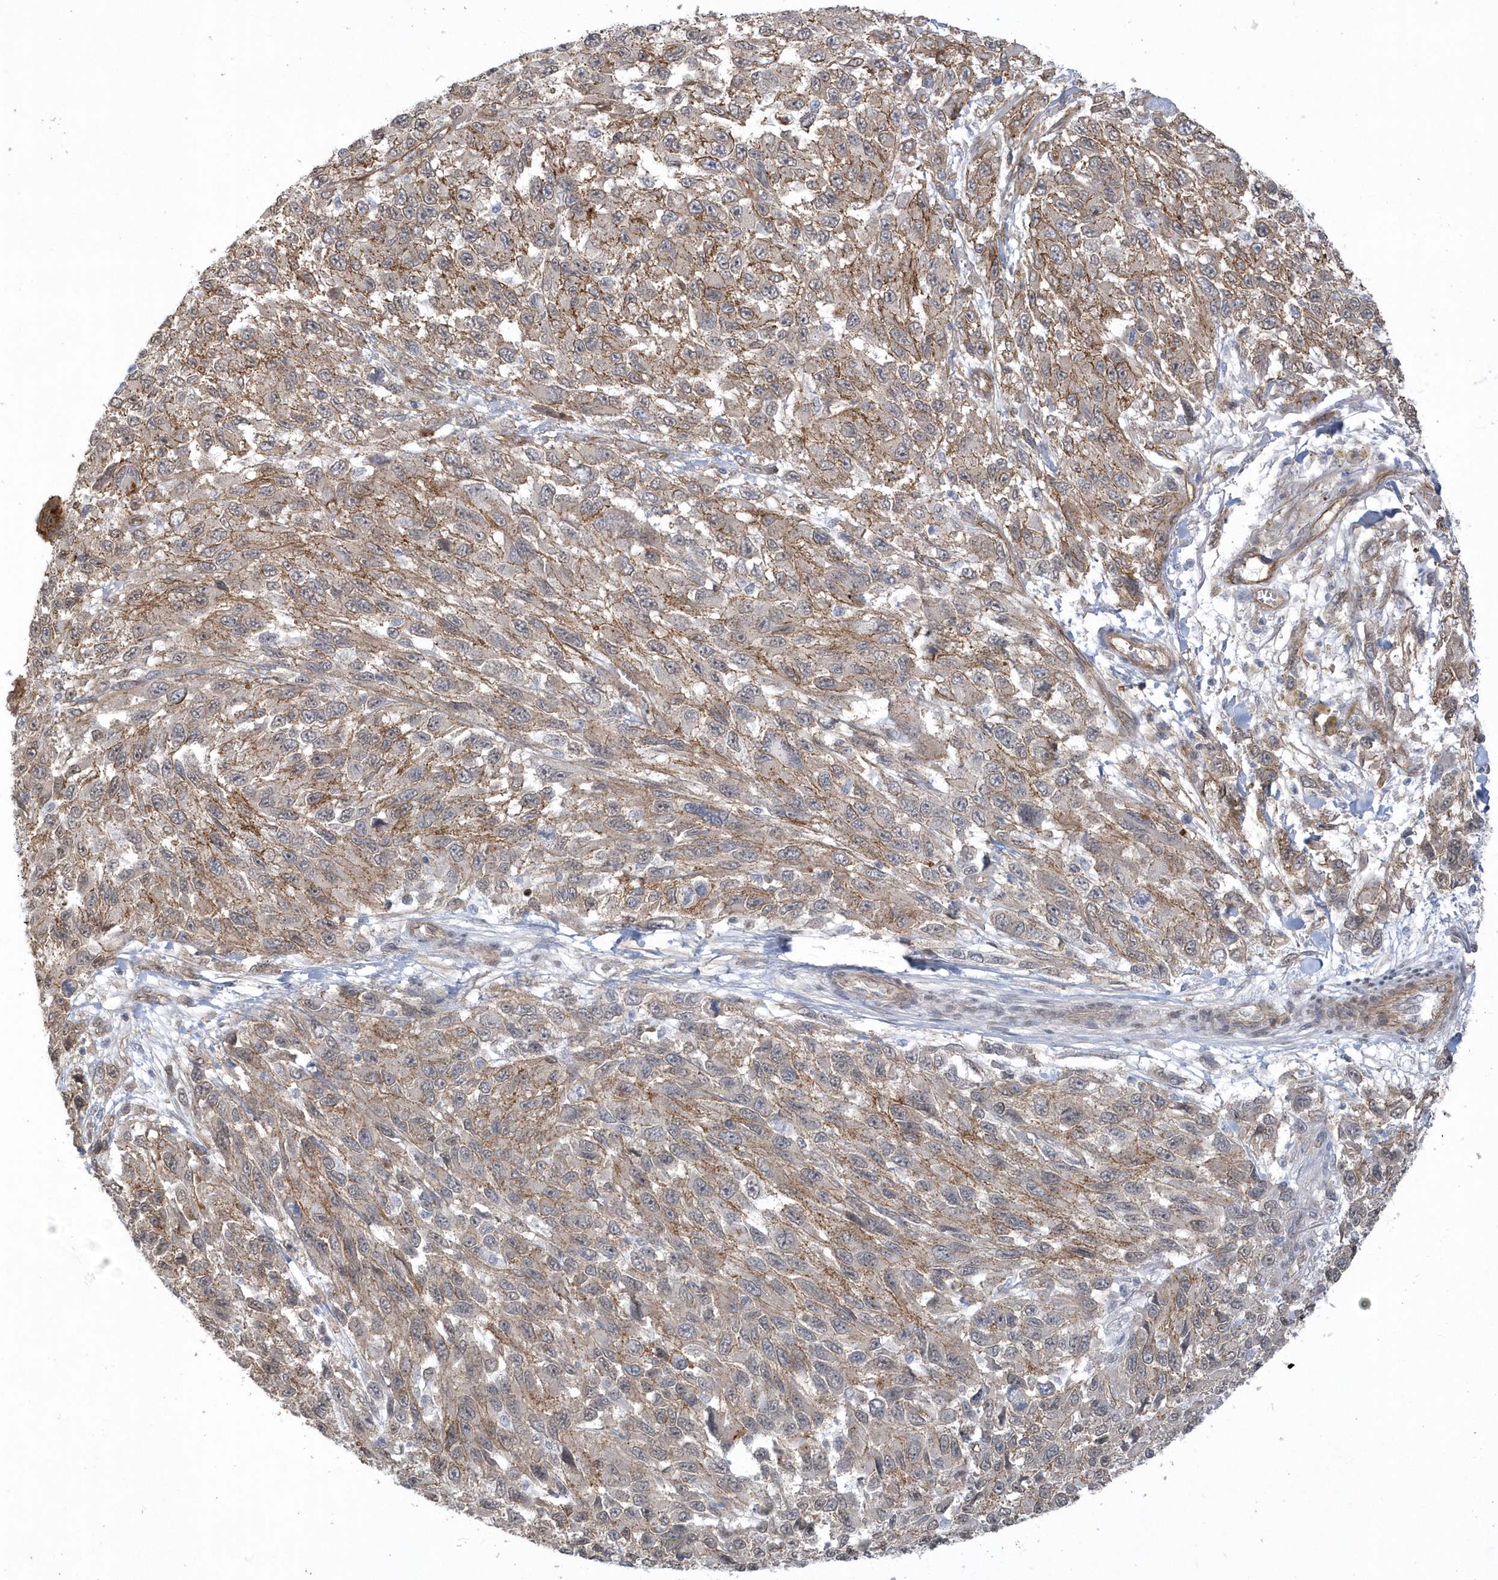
{"staining": {"intensity": "weak", "quantity": "25%-75%", "location": "cytoplasmic/membranous"}, "tissue": "melanoma", "cell_type": "Tumor cells", "image_type": "cancer", "snomed": [{"axis": "morphology", "description": "Malignant melanoma, NOS"}, {"axis": "topography", "description": "Skin"}], "caption": "Melanoma stained with immunohistochemistry (IHC) reveals weak cytoplasmic/membranous staining in about 25%-75% of tumor cells.", "gene": "RAI14", "patient": {"sex": "female", "age": 96}}